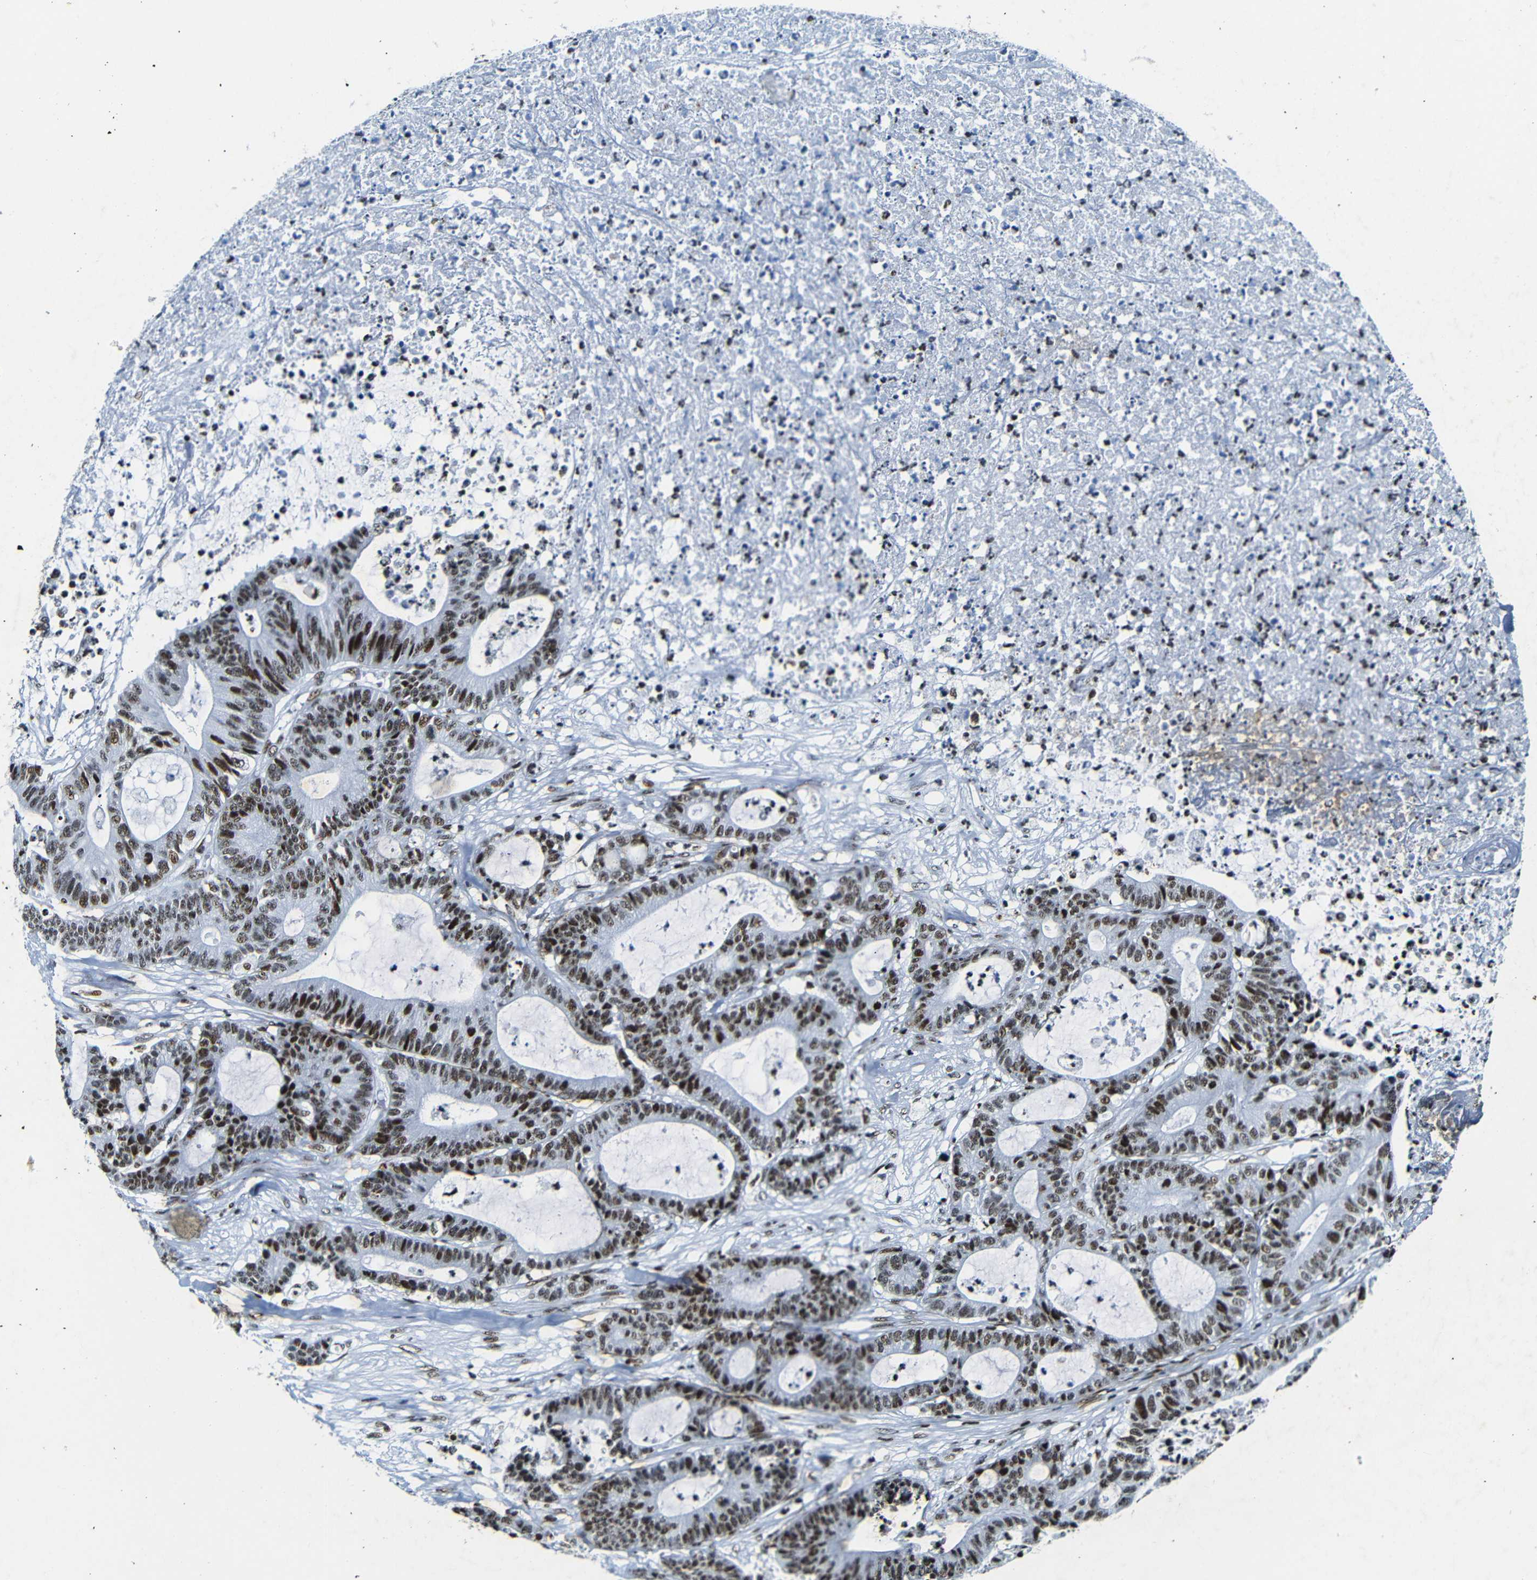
{"staining": {"intensity": "strong", "quantity": ">75%", "location": "nuclear"}, "tissue": "colorectal cancer", "cell_type": "Tumor cells", "image_type": "cancer", "snomed": [{"axis": "morphology", "description": "Adenocarcinoma, NOS"}, {"axis": "topography", "description": "Colon"}], "caption": "DAB immunohistochemical staining of human adenocarcinoma (colorectal) reveals strong nuclear protein positivity in about >75% of tumor cells. The protein is shown in brown color, while the nuclei are stained blue.", "gene": "SRSF1", "patient": {"sex": "female", "age": 84}}